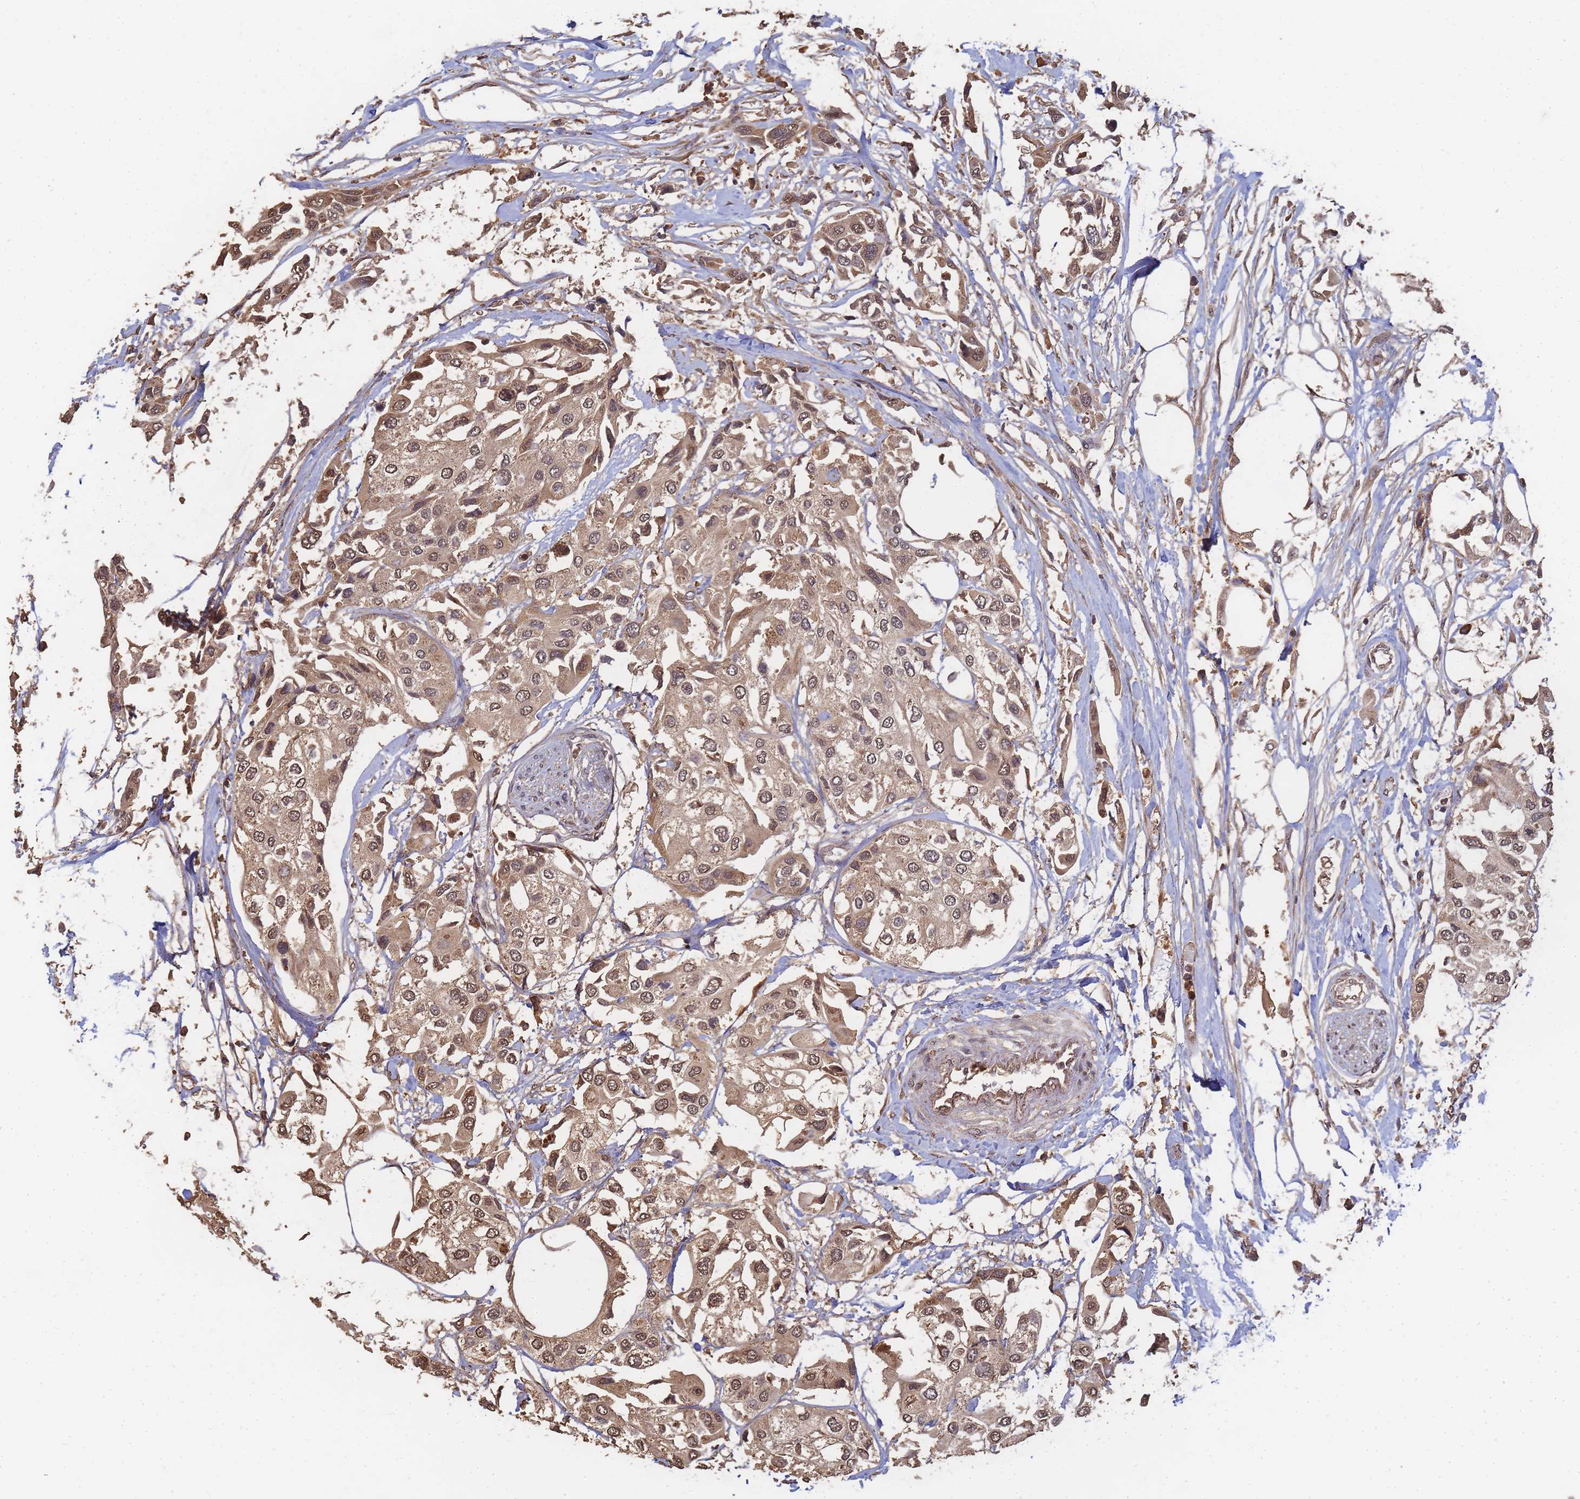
{"staining": {"intensity": "moderate", "quantity": ">75%", "location": "cytoplasmic/membranous,nuclear"}, "tissue": "urothelial cancer", "cell_type": "Tumor cells", "image_type": "cancer", "snomed": [{"axis": "morphology", "description": "Urothelial carcinoma, High grade"}, {"axis": "topography", "description": "Urinary bladder"}], "caption": "Urothelial carcinoma (high-grade) stained with DAB (3,3'-diaminobenzidine) immunohistochemistry shows medium levels of moderate cytoplasmic/membranous and nuclear positivity in approximately >75% of tumor cells.", "gene": "ALKBH1", "patient": {"sex": "male", "age": 64}}